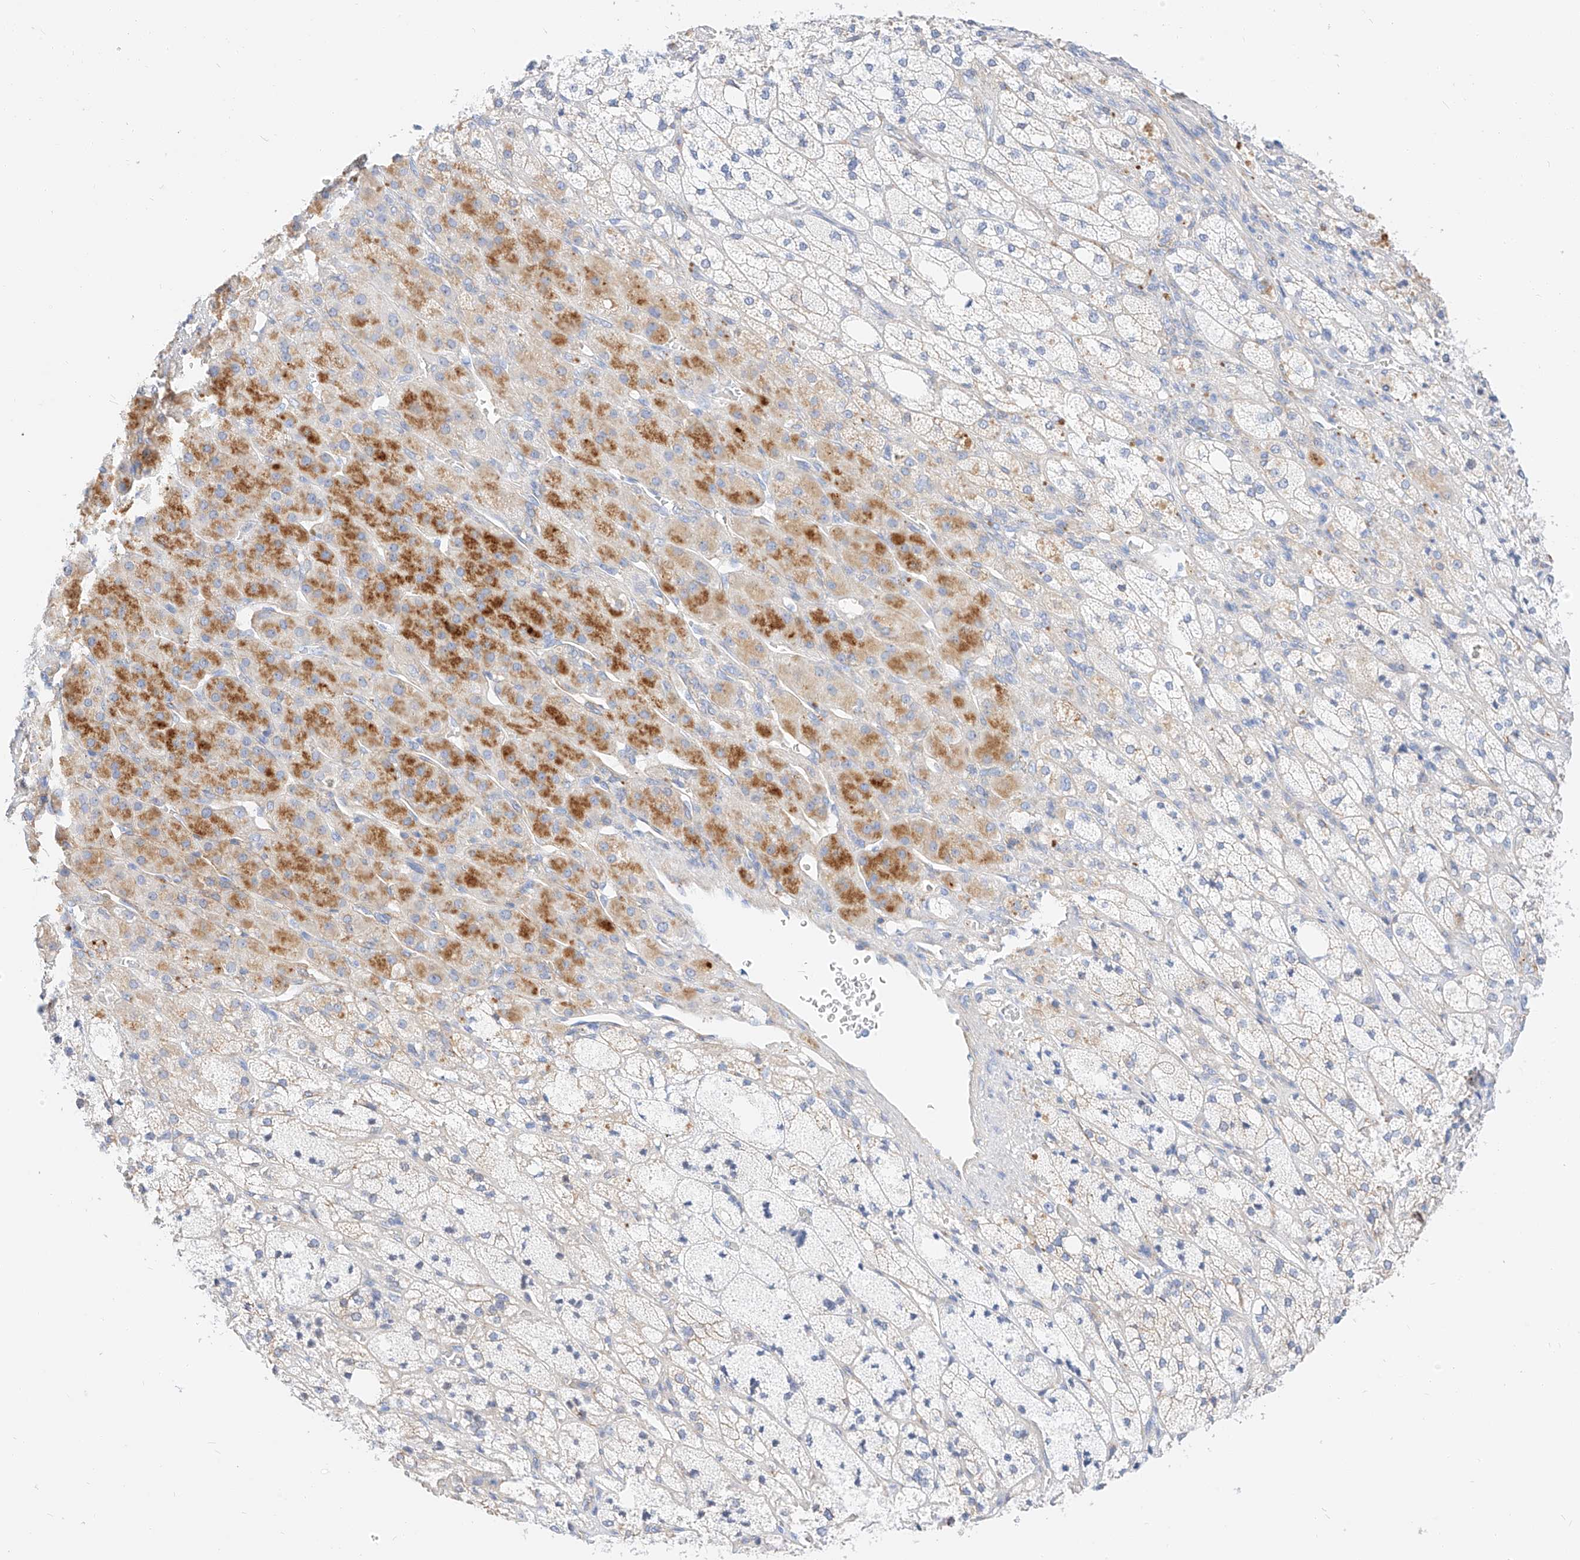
{"staining": {"intensity": "moderate", "quantity": "<25%", "location": "cytoplasmic/membranous"}, "tissue": "adrenal gland", "cell_type": "Glandular cells", "image_type": "normal", "snomed": [{"axis": "morphology", "description": "Normal tissue, NOS"}, {"axis": "topography", "description": "Adrenal gland"}], "caption": "A high-resolution photomicrograph shows immunohistochemistry (IHC) staining of normal adrenal gland, which displays moderate cytoplasmic/membranous staining in approximately <25% of glandular cells. Using DAB (brown) and hematoxylin (blue) stains, captured at high magnification using brightfield microscopy.", "gene": "MAP7", "patient": {"sex": "male", "age": 61}}